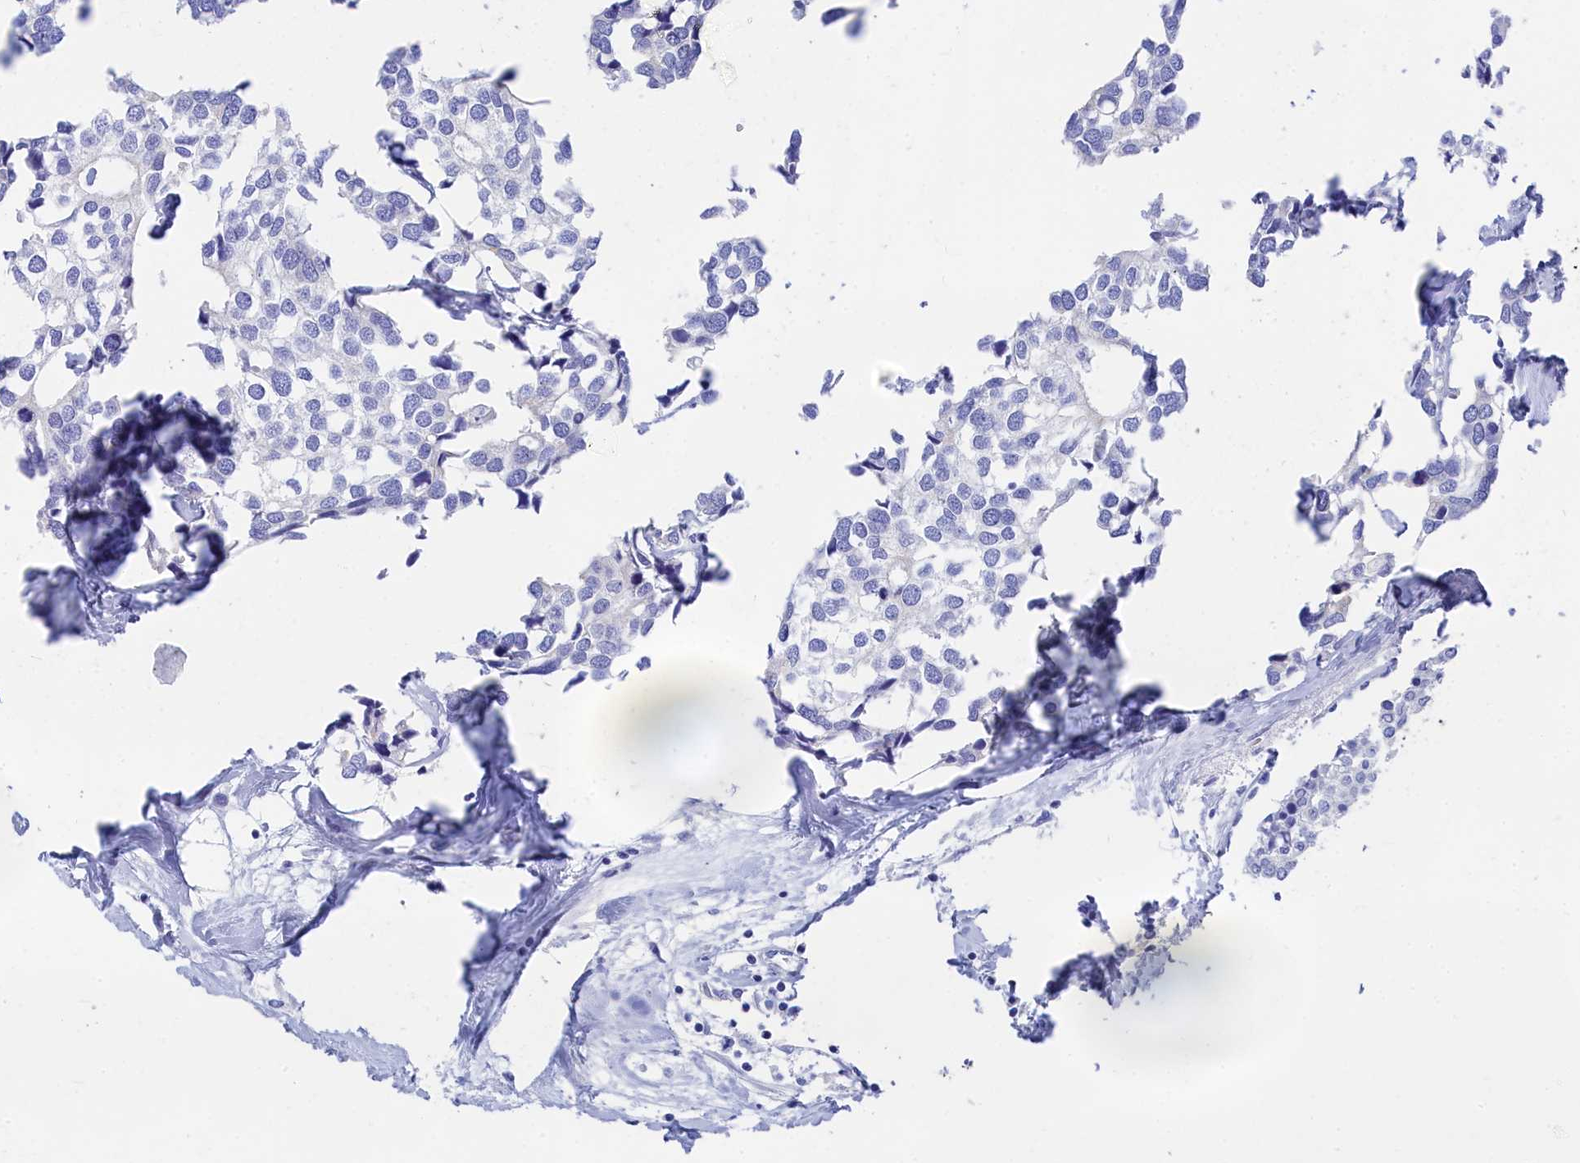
{"staining": {"intensity": "negative", "quantity": "none", "location": "none"}, "tissue": "breast cancer", "cell_type": "Tumor cells", "image_type": "cancer", "snomed": [{"axis": "morphology", "description": "Duct carcinoma"}, {"axis": "topography", "description": "Breast"}], "caption": "This is a micrograph of IHC staining of intraductal carcinoma (breast), which shows no positivity in tumor cells.", "gene": "TRIM10", "patient": {"sex": "female", "age": 83}}